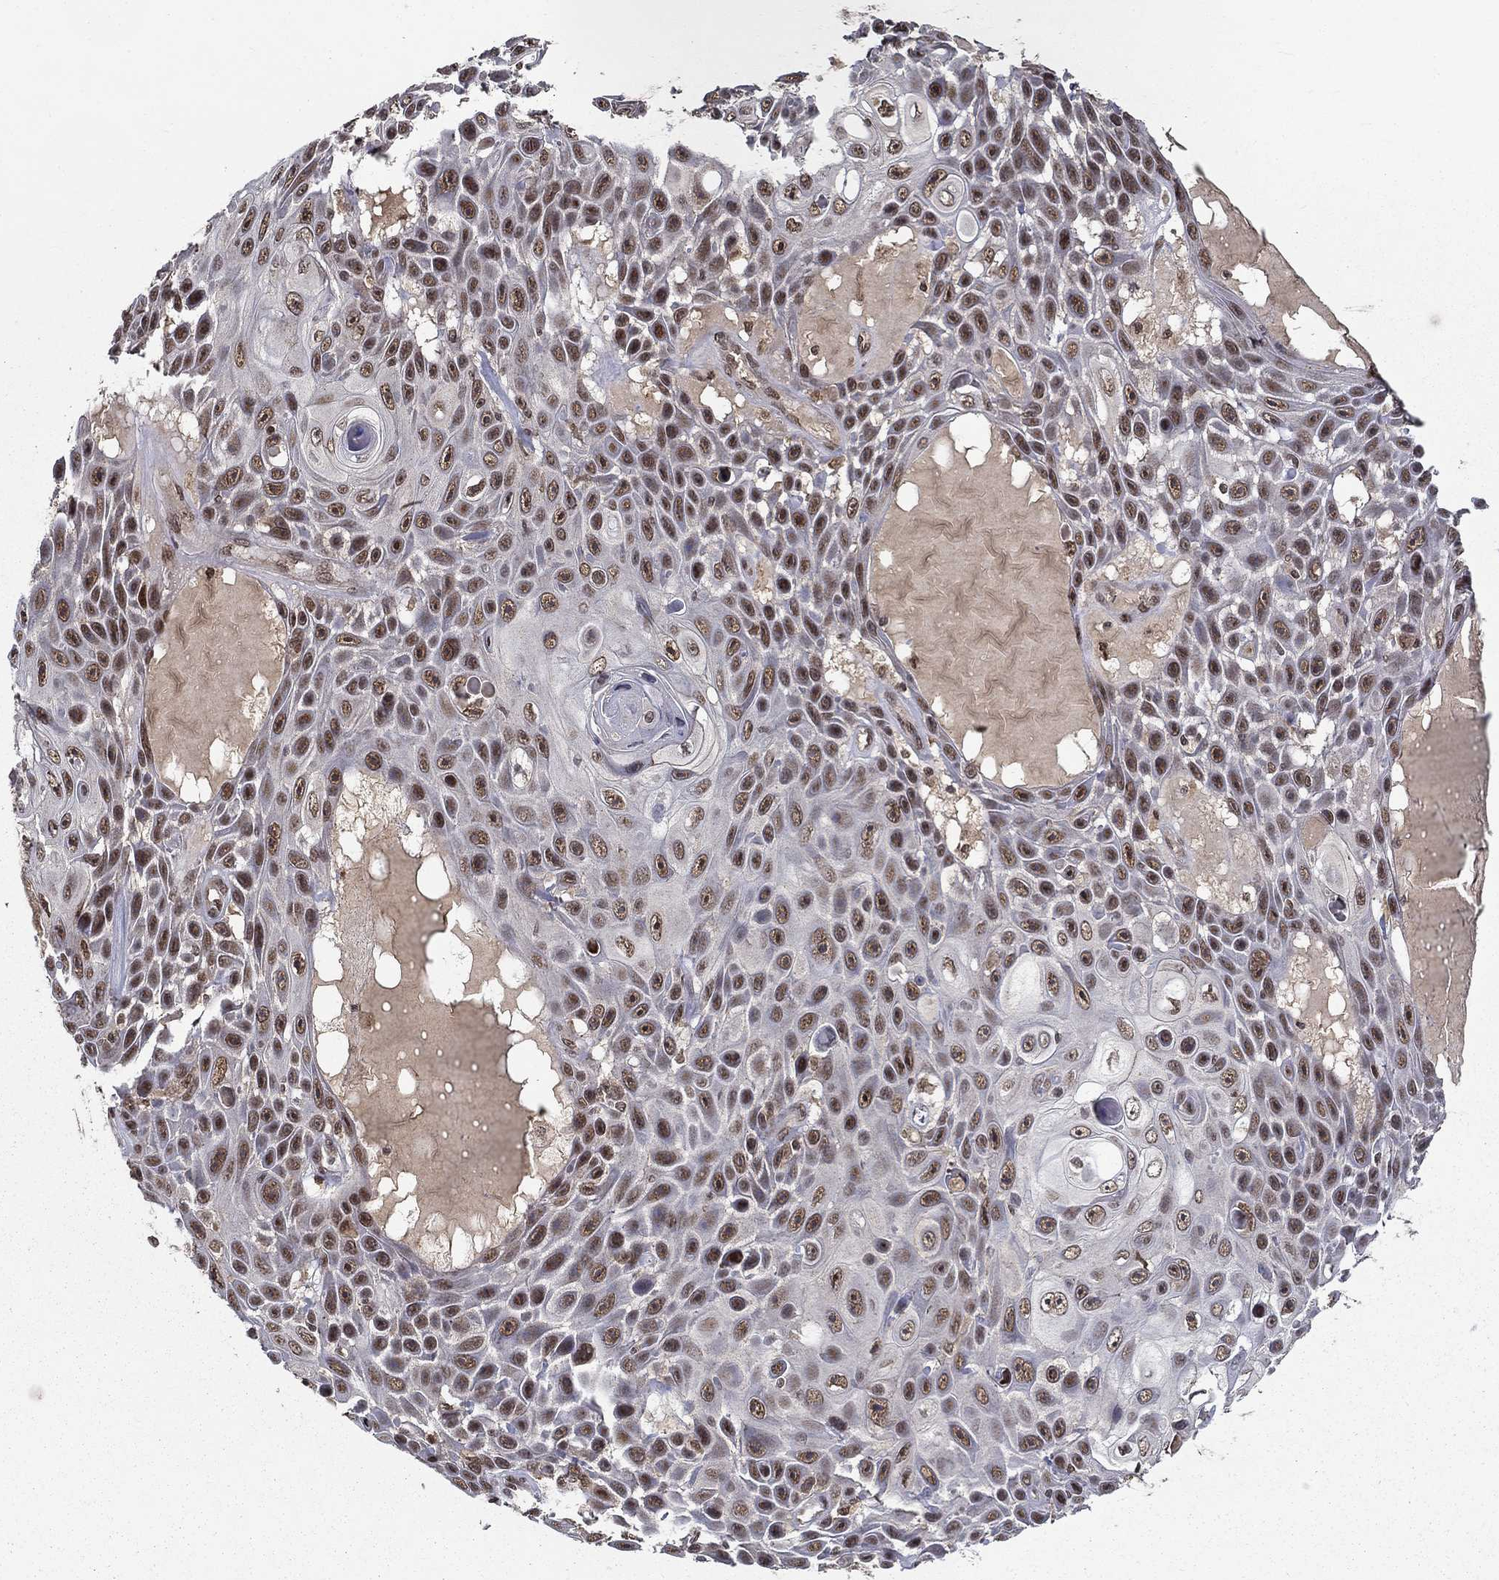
{"staining": {"intensity": "moderate", "quantity": "25%-75%", "location": "nuclear"}, "tissue": "skin cancer", "cell_type": "Tumor cells", "image_type": "cancer", "snomed": [{"axis": "morphology", "description": "Squamous cell carcinoma, NOS"}, {"axis": "topography", "description": "Skin"}], "caption": "Immunohistochemistry photomicrograph of human skin squamous cell carcinoma stained for a protein (brown), which shows medium levels of moderate nuclear staining in about 25%-75% of tumor cells.", "gene": "CDCA7L", "patient": {"sex": "male", "age": 82}}